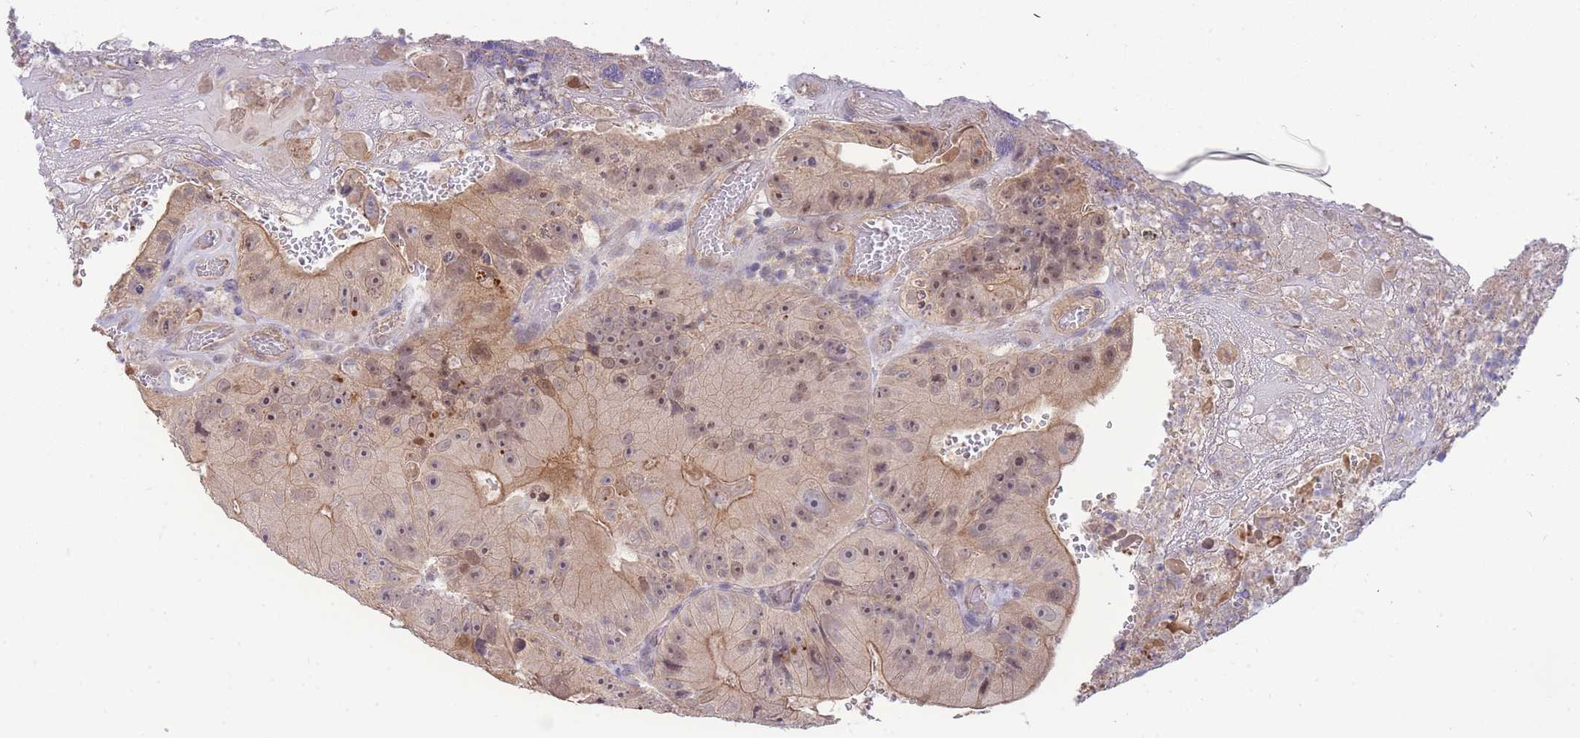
{"staining": {"intensity": "moderate", "quantity": ">75%", "location": "cytoplasmic/membranous,nuclear"}, "tissue": "colorectal cancer", "cell_type": "Tumor cells", "image_type": "cancer", "snomed": [{"axis": "morphology", "description": "Adenocarcinoma, NOS"}, {"axis": "topography", "description": "Colon"}], "caption": "Adenocarcinoma (colorectal) stained with immunohistochemistry (IHC) reveals moderate cytoplasmic/membranous and nuclear expression in approximately >75% of tumor cells.", "gene": "SMC6", "patient": {"sex": "female", "age": 86}}